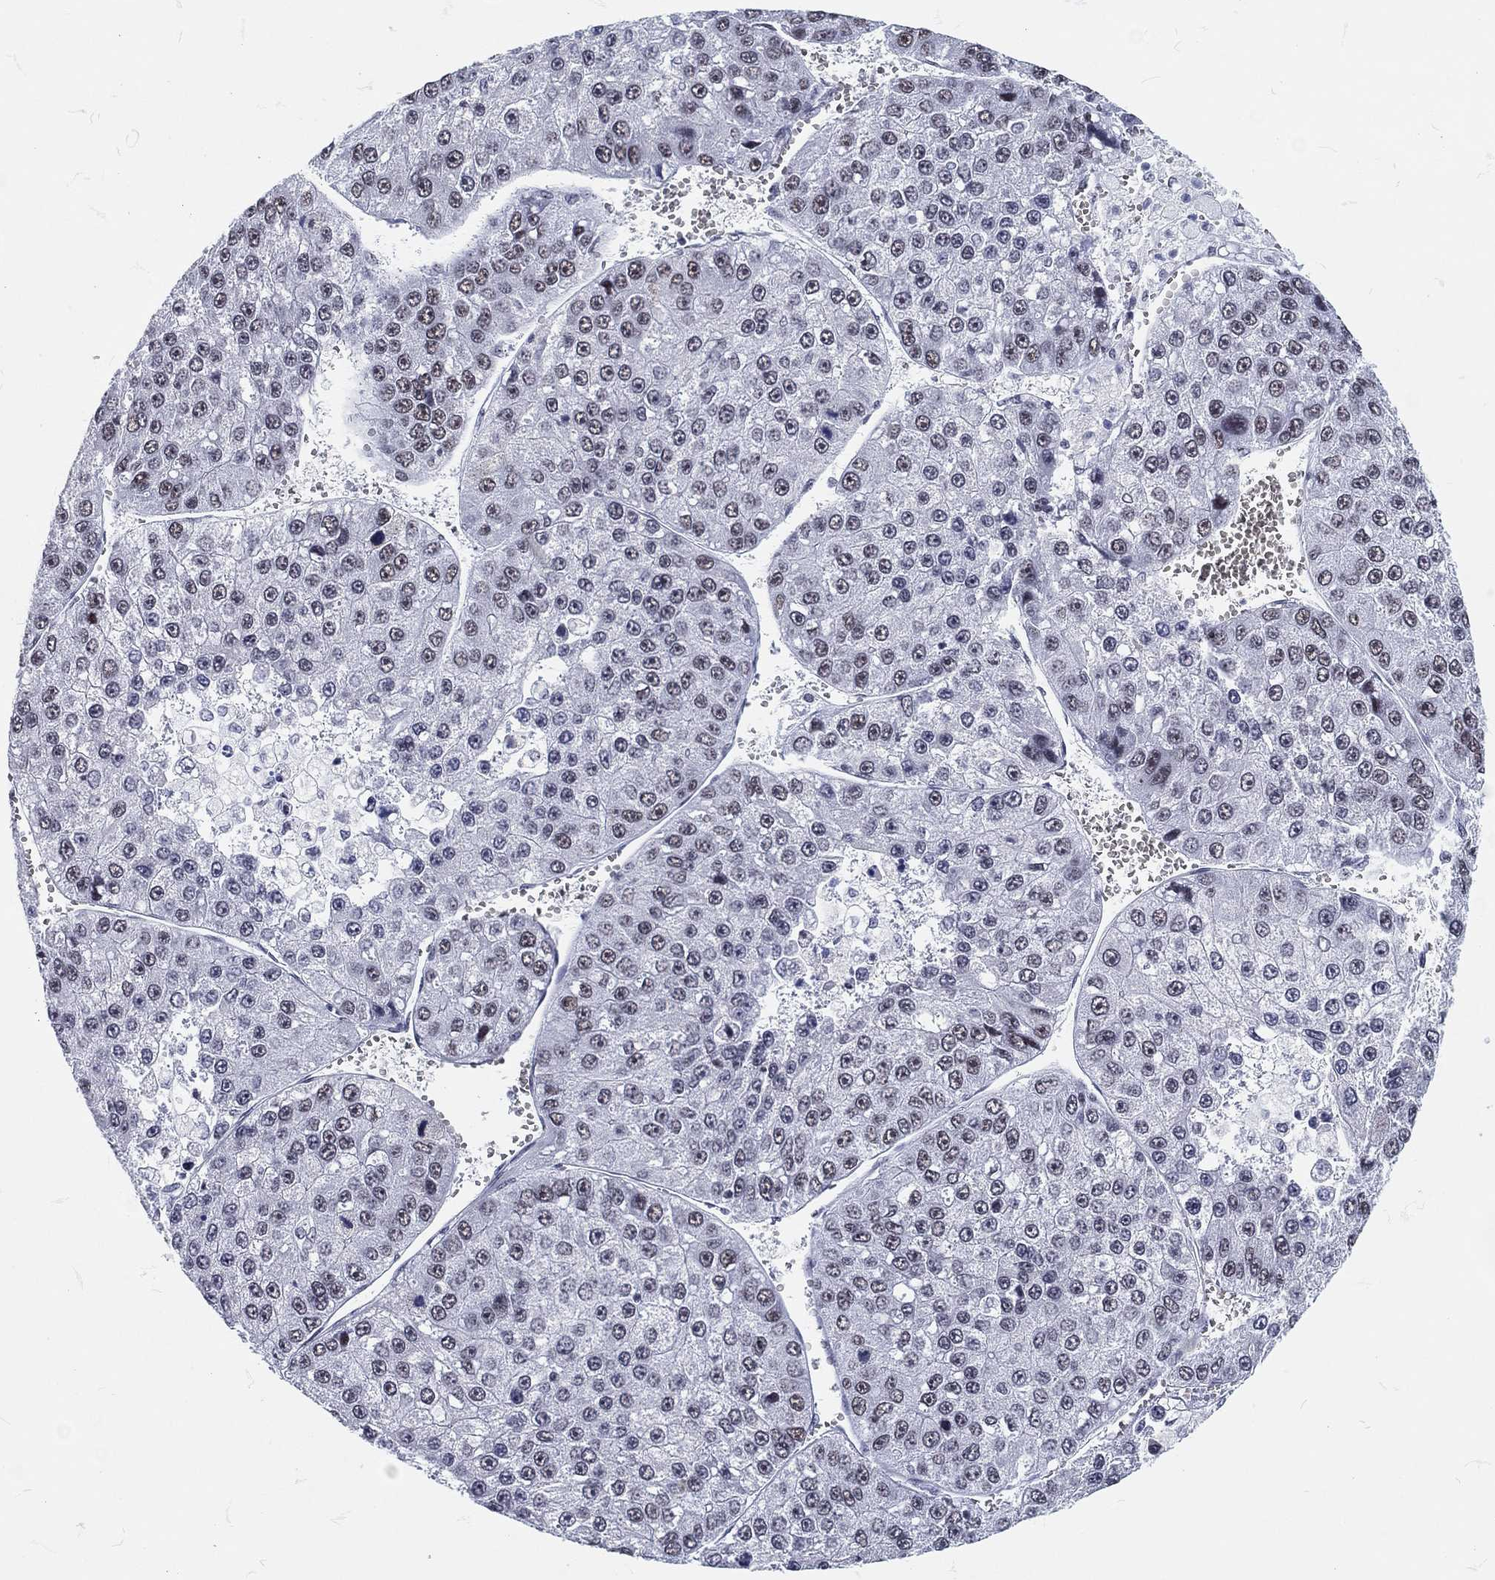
{"staining": {"intensity": "weak", "quantity": "25%-75%", "location": "nuclear"}, "tissue": "liver cancer", "cell_type": "Tumor cells", "image_type": "cancer", "snomed": [{"axis": "morphology", "description": "Carcinoma, Hepatocellular, NOS"}, {"axis": "topography", "description": "Liver"}], "caption": "Weak nuclear positivity for a protein is seen in approximately 25%-75% of tumor cells of liver cancer using immunohistochemistry.", "gene": "MAPK8IP1", "patient": {"sex": "female", "age": 73}}